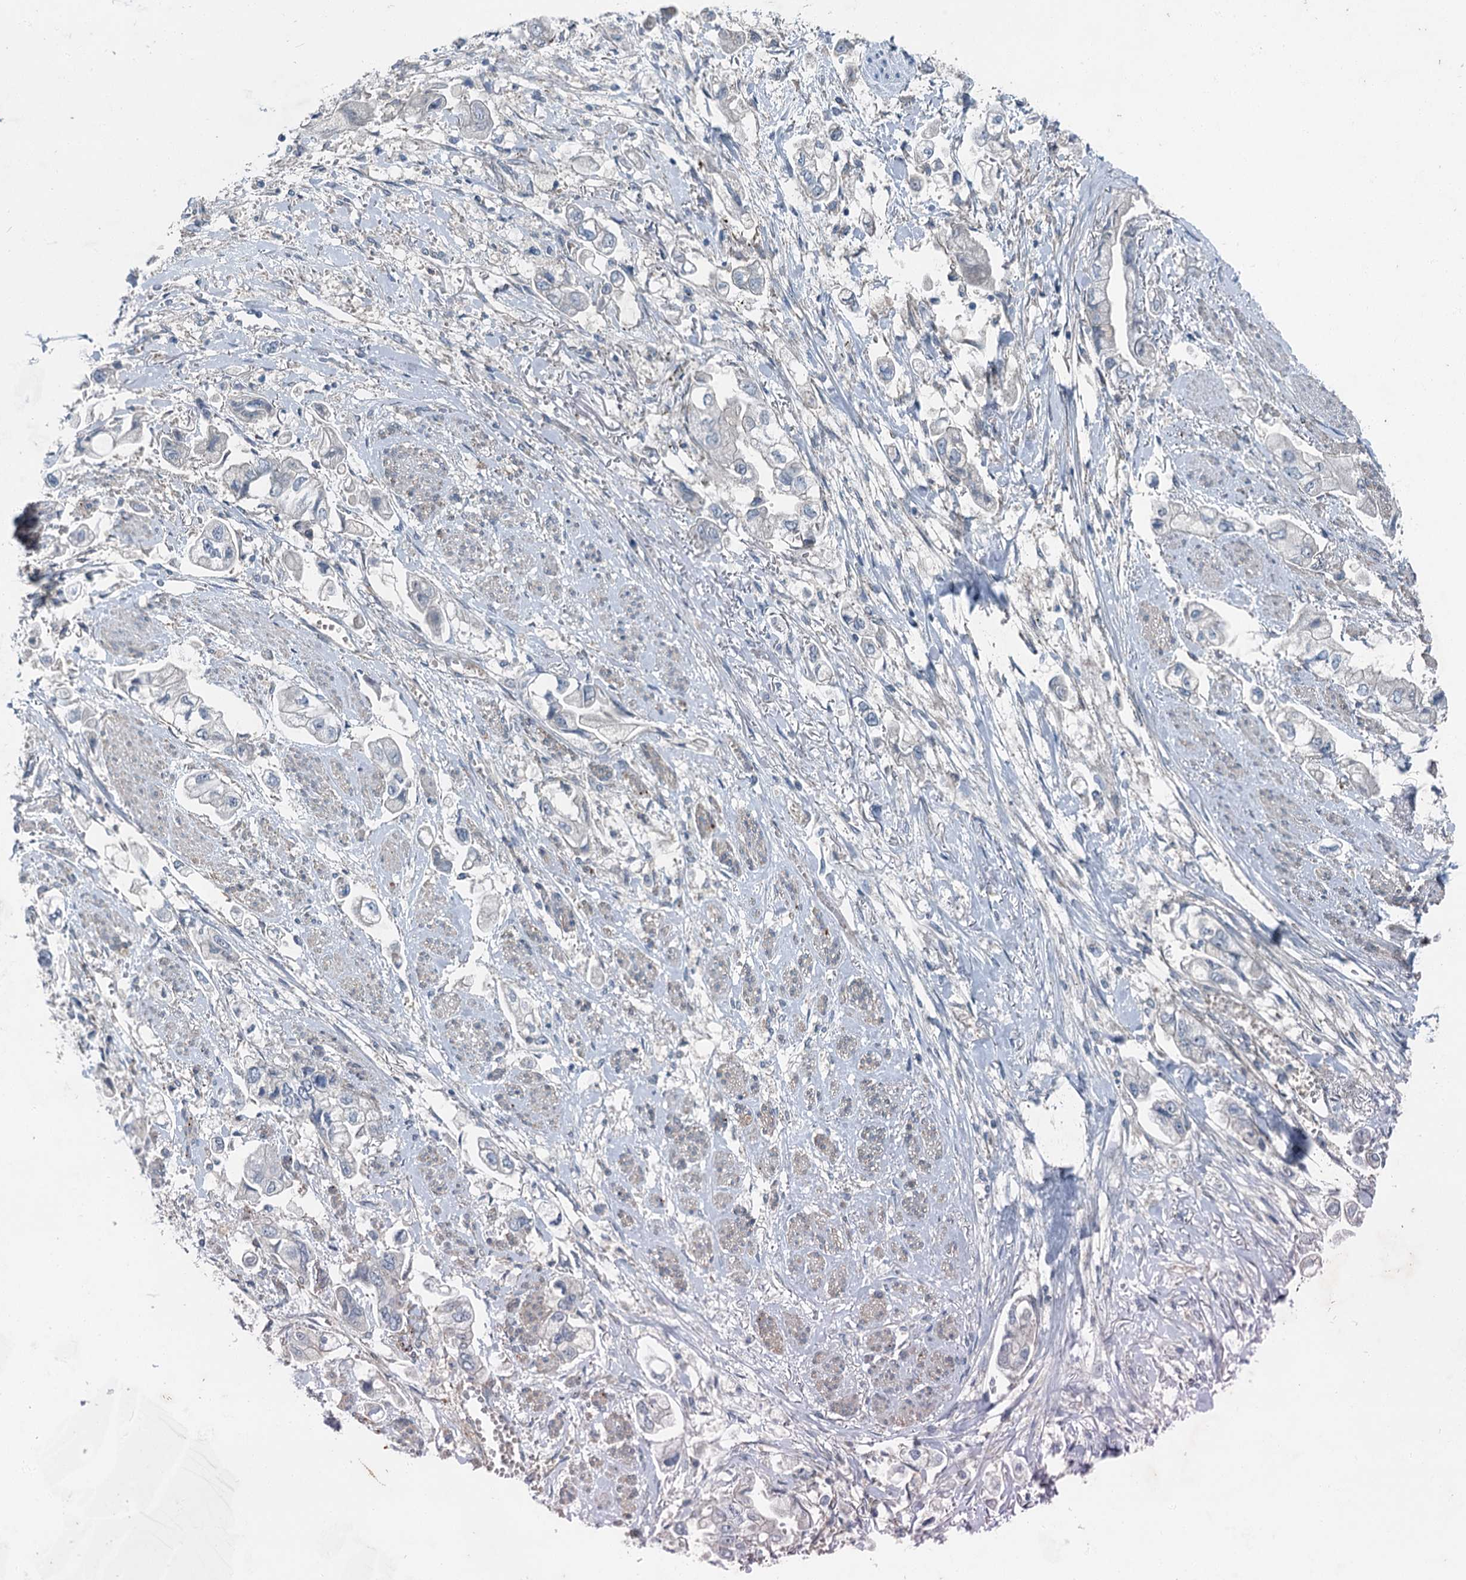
{"staining": {"intensity": "negative", "quantity": "none", "location": "none"}, "tissue": "stomach cancer", "cell_type": "Tumor cells", "image_type": "cancer", "snomed": [{"axis": "morphology", "description": "Adenocarcinoma, NOS"}, {"axis": "topography", "description": "Stomach"}], "caption": "Histopathology image shows no significant protein staining in tumor cells of stomach cancer (adenocarcinoma). (DAB (3,3'-diaminobenzidine) immunohistochemistry with hematoxylin counter stain).", "gene": "AXL", "patient": {"sex": "male", "age": 62}}